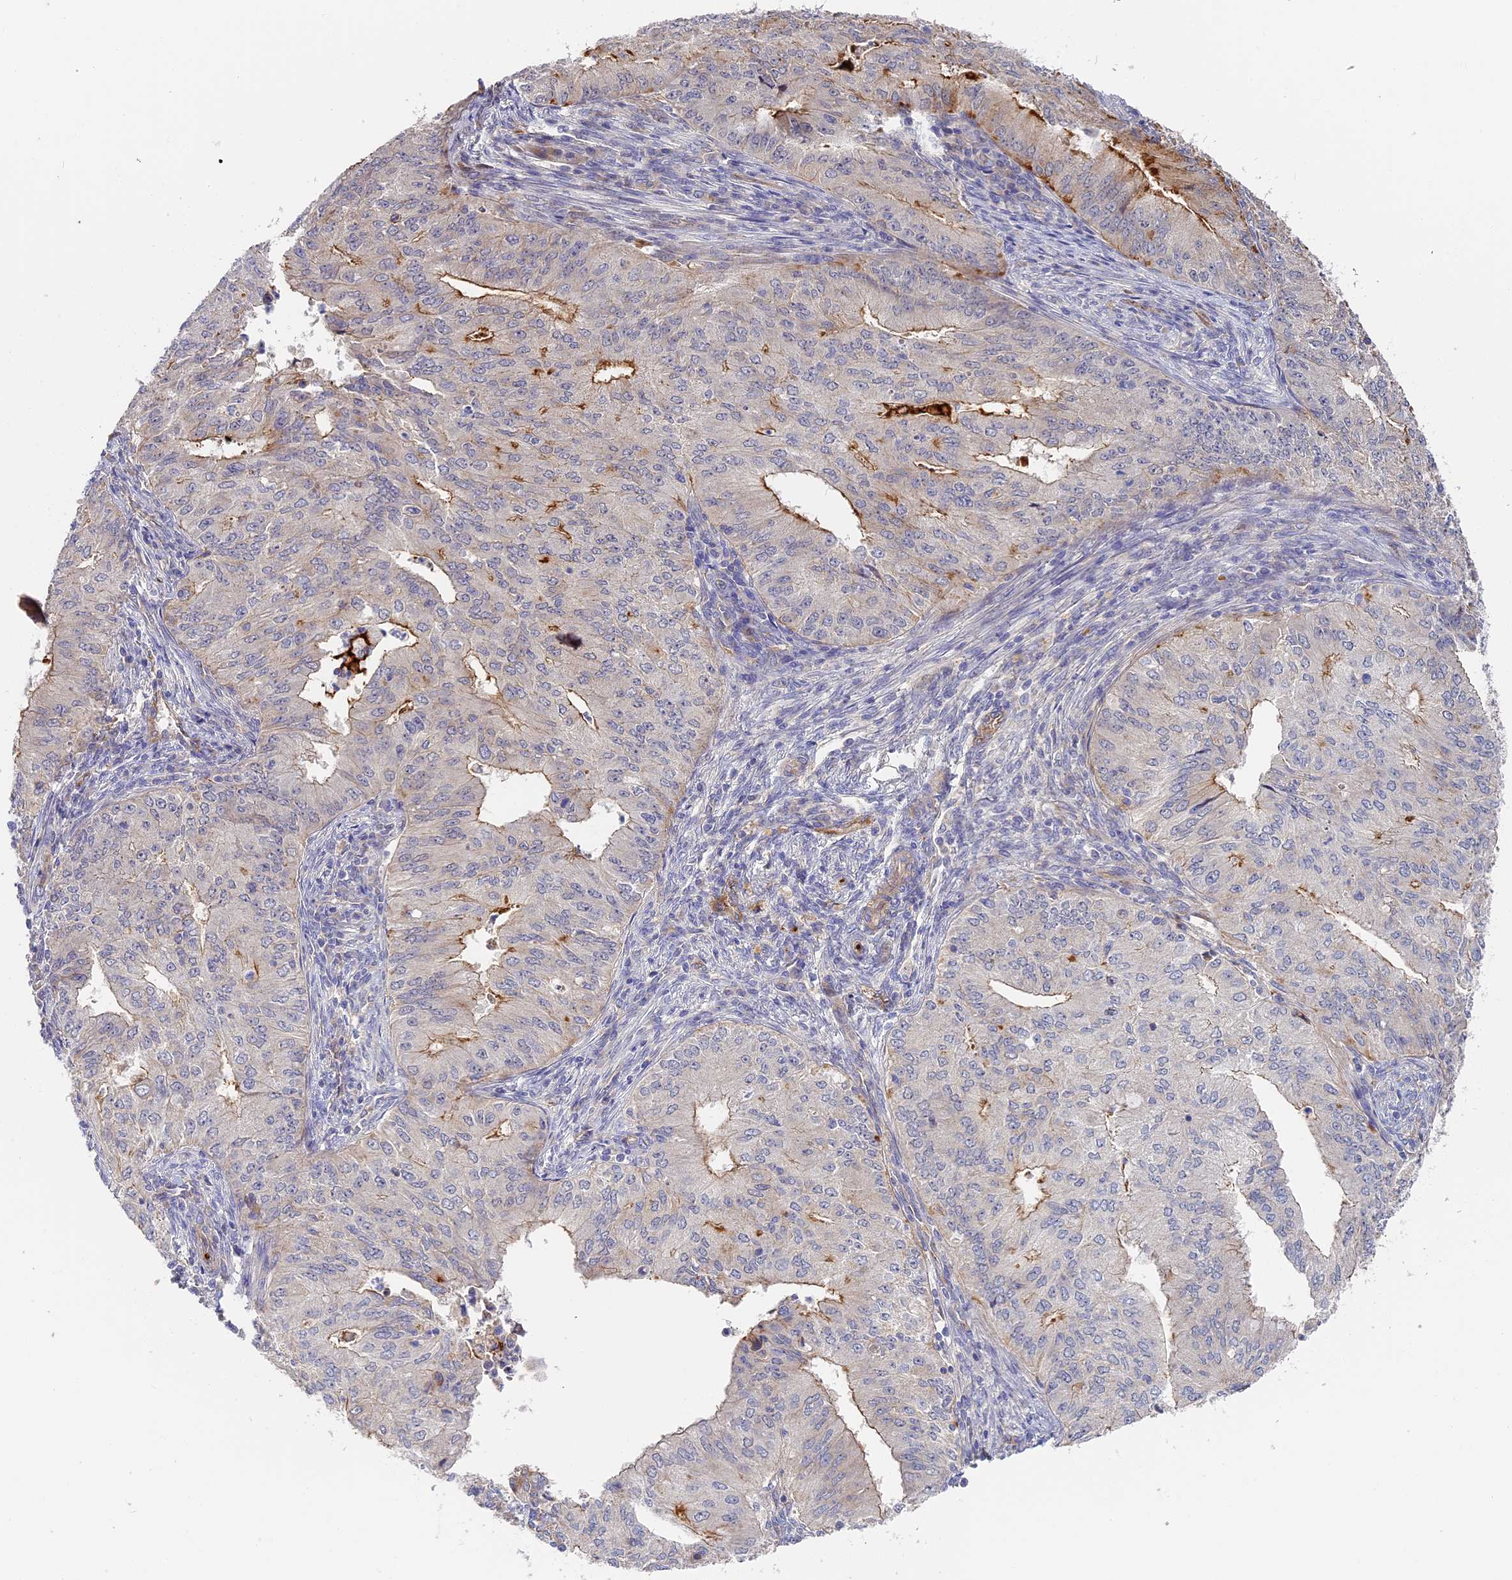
{"staining": {"intensity": "moderate", "quantity": "<25%", "location": "cytoplasmic/membranous"}, "tissue": "endometrial cancer", "cell_type": "Tumor cells", "image_type": "cancer", "snomed": [{"axis": "morphology", "description": "Adenocarcinoma, NOS"}, {"axis": "topography", "description": "Endometrium"}], "caption": "Immunohistochemical staining of human endometrial cancer (adenocarcinoma) displays moderate cytoplasmic/membranous protein positivity in approximately <25% of tumor cells.", "gene": "MISP3", "patient": {"sex": "female", "age": 50}}